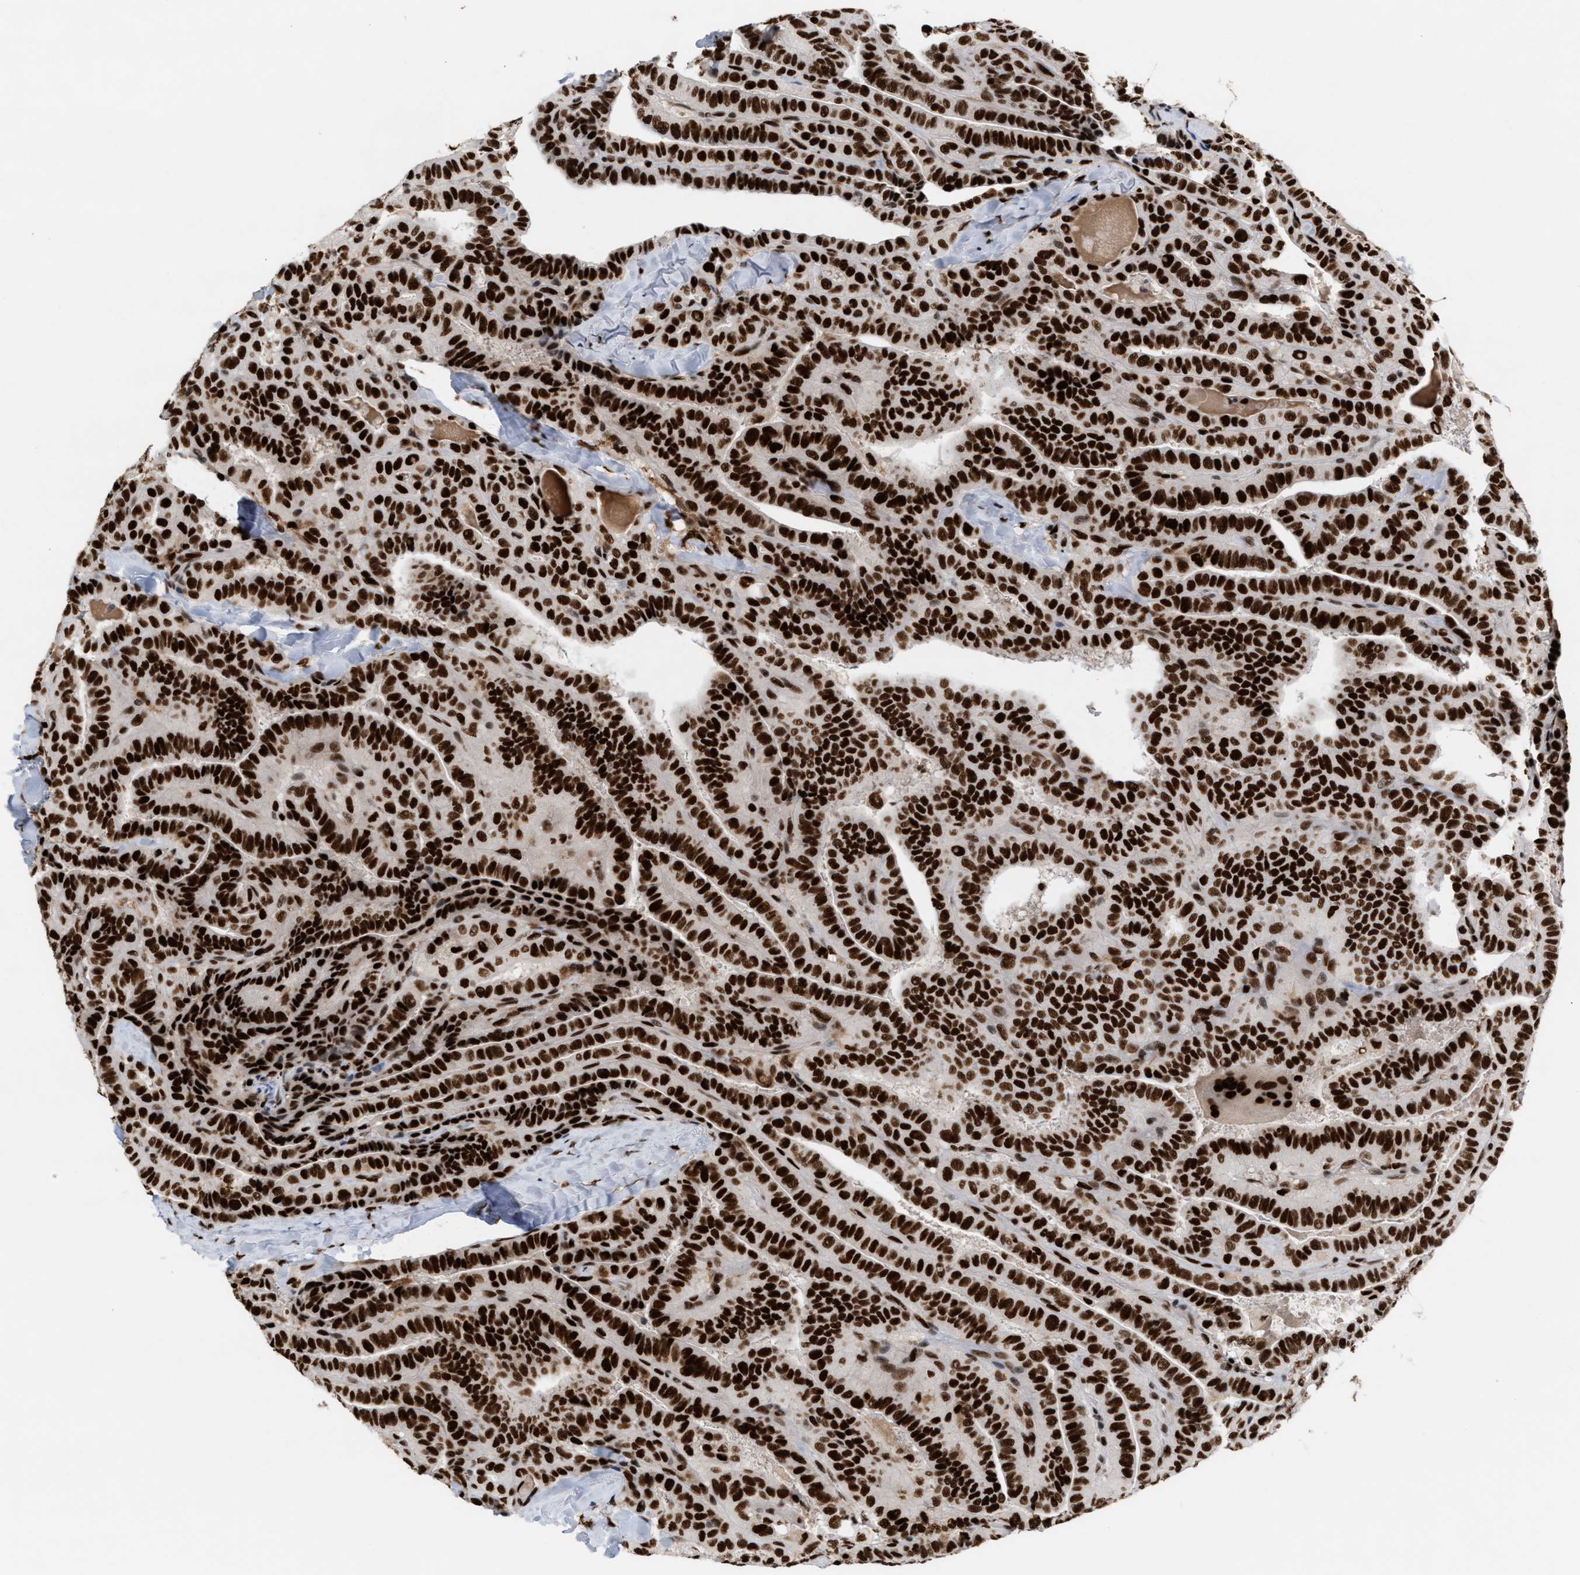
{"staining": {"intensity": "strong", "quantity": ">75%", "location": "nuclear"}, "tissue": "thyroid cancer", "cell_type": "Tumor cells", "image_type": "cancer", "snomed": [{"axis": "morphology", "description": "Papillary adenocarcinoma, NOS"}, {"axis": "topography", "description": "Thyroid gland"}], "caption": "Immunohistochemistry (IHC) (DAB (3,3'-diaminobenzidine)) staining of thyroid cancer (papillary adenocarcinoma) demonstrates strong nuclear protein positivity in approximately >75% of tumor cells. (DAB IHC, brown staining for protein, blue staining for nuclei).", "gene": "RNASEK-C17orf49", "patient": {"sex": "male", "age": 77}}